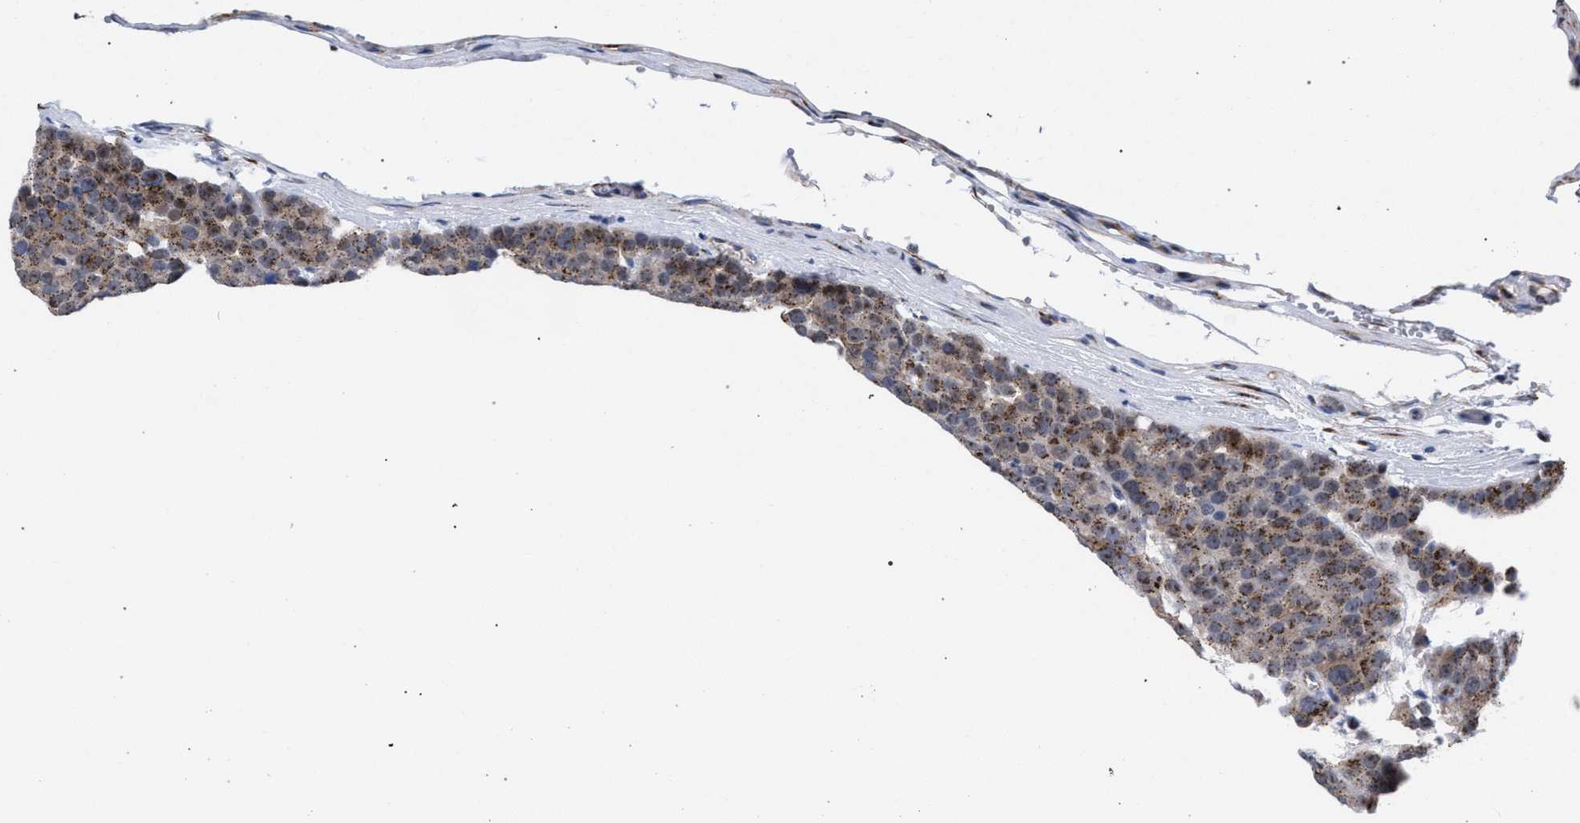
{"staining": {"intensity": "moderate", "quantity": ">75%", "location": "cytoplasmic/membranous"}, "tissue": "testis cancer", "cell_type": "Tumor cells", "image_type": "cancer", "snomed": [{"axis": "morphology", "description": "Seminoma, NOS"}, {"axis": "topography", "description": "Testis"}], "caption": "Immunohistochemistry image of neoplastic tissue: human testis cancer (seminoma) stained using immunohistochemistry displays medium levels of moderate protein expression localized specifically in the cytoplasmic/membranous of tumor cells, appearing as a cytoplasmic/membranous brown color.", "gene": "GOLGA2", "patient": {"sex": "male", "age": 71}}